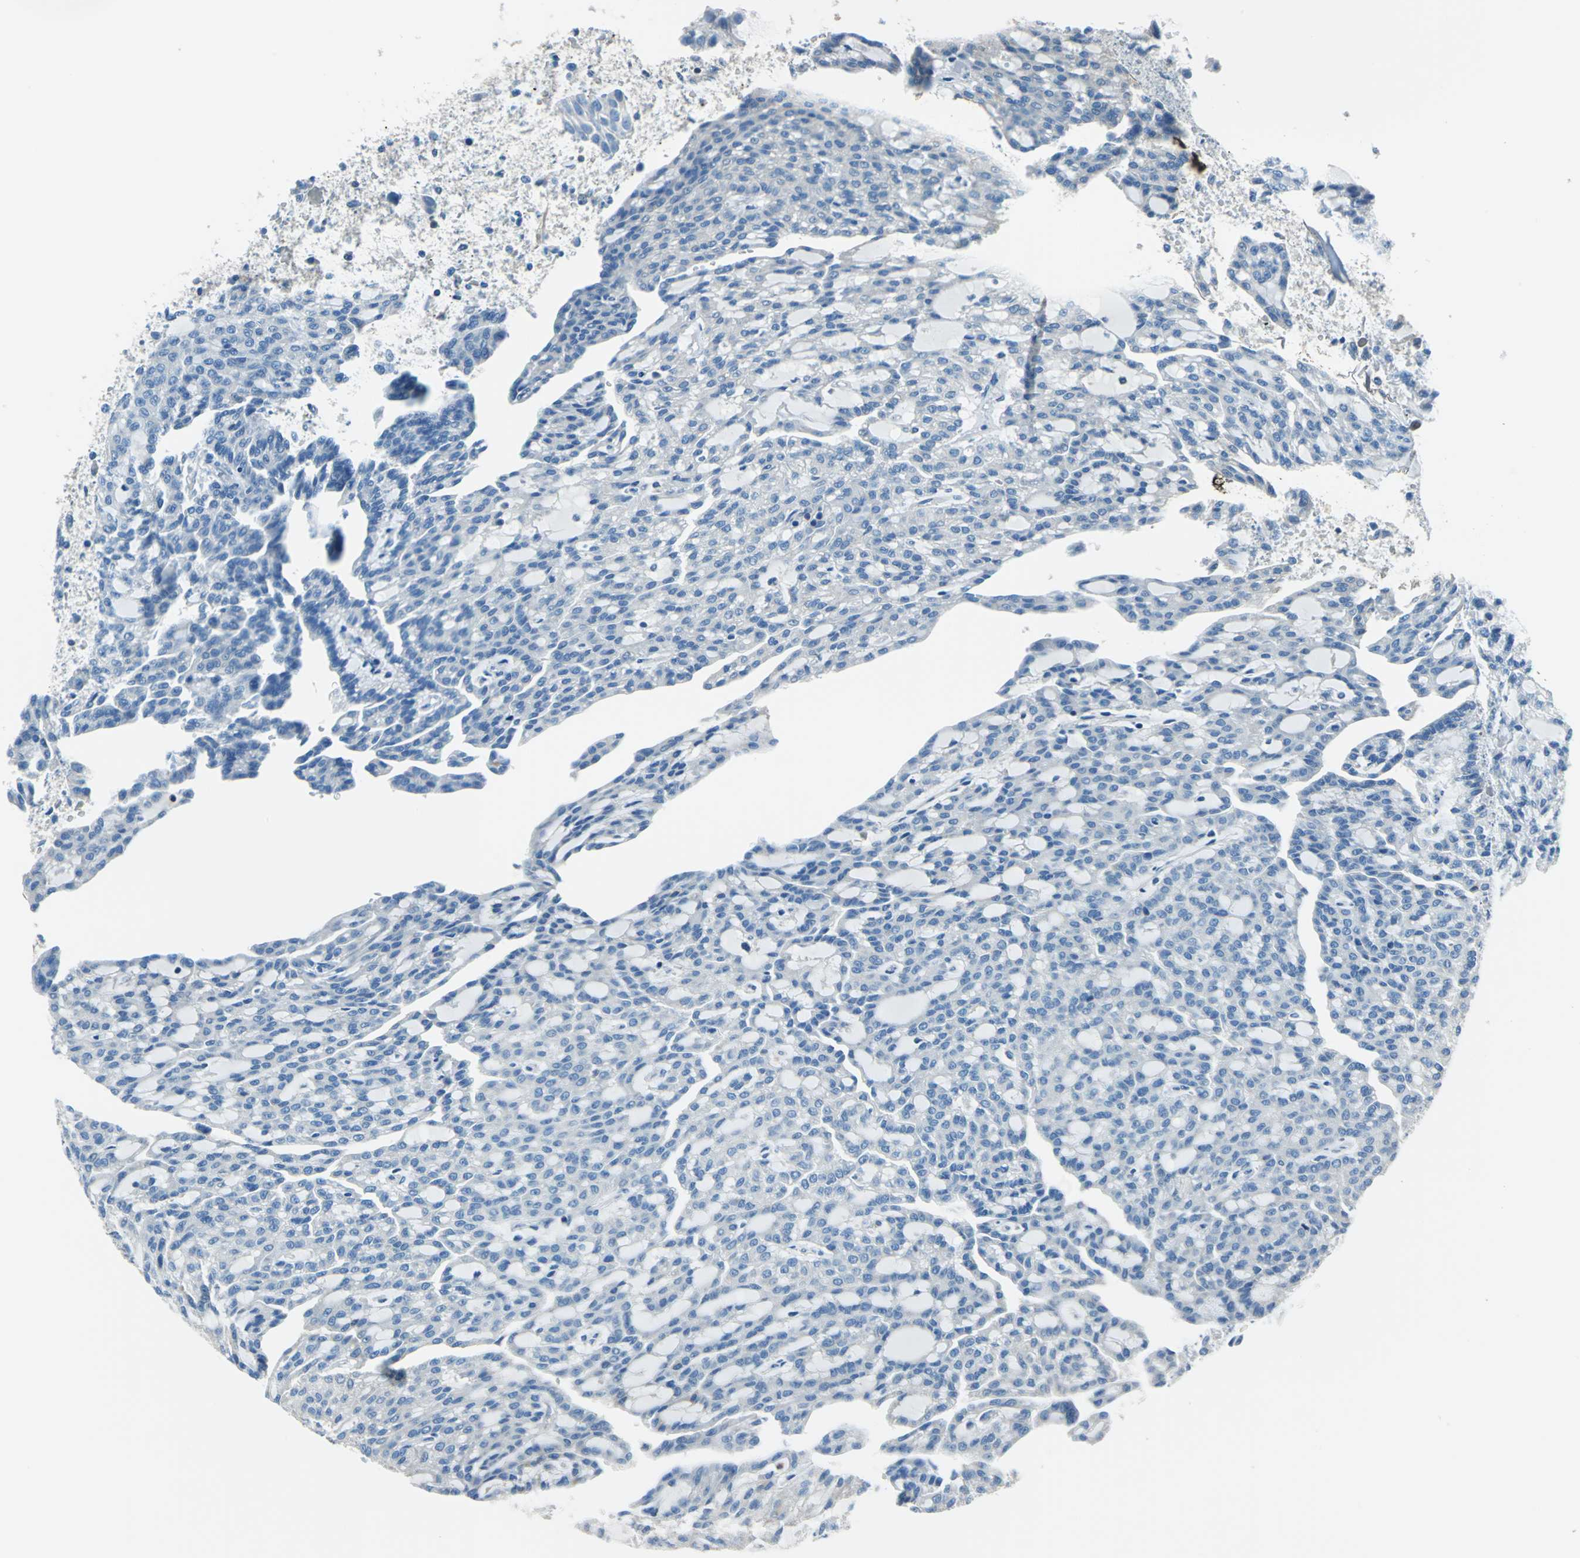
{"staining": {"intensity": "negative", "quantity": "none", "location": "none"}, "tissue": "renal cancer", "cell_type": "Tumor cells", "image_type": "cancer", "snomed": [{"axis": "morphology", "description": "Adenocarcinoma, NOS"}, {"axis": "topography", "description": "Kidney"}], "caption": "Renal cancer was stained to show a protein in brown. There is no significant staining in tumor cells.", "gene": "CPA3", "patient": {"sex": "male", "age": 63}}